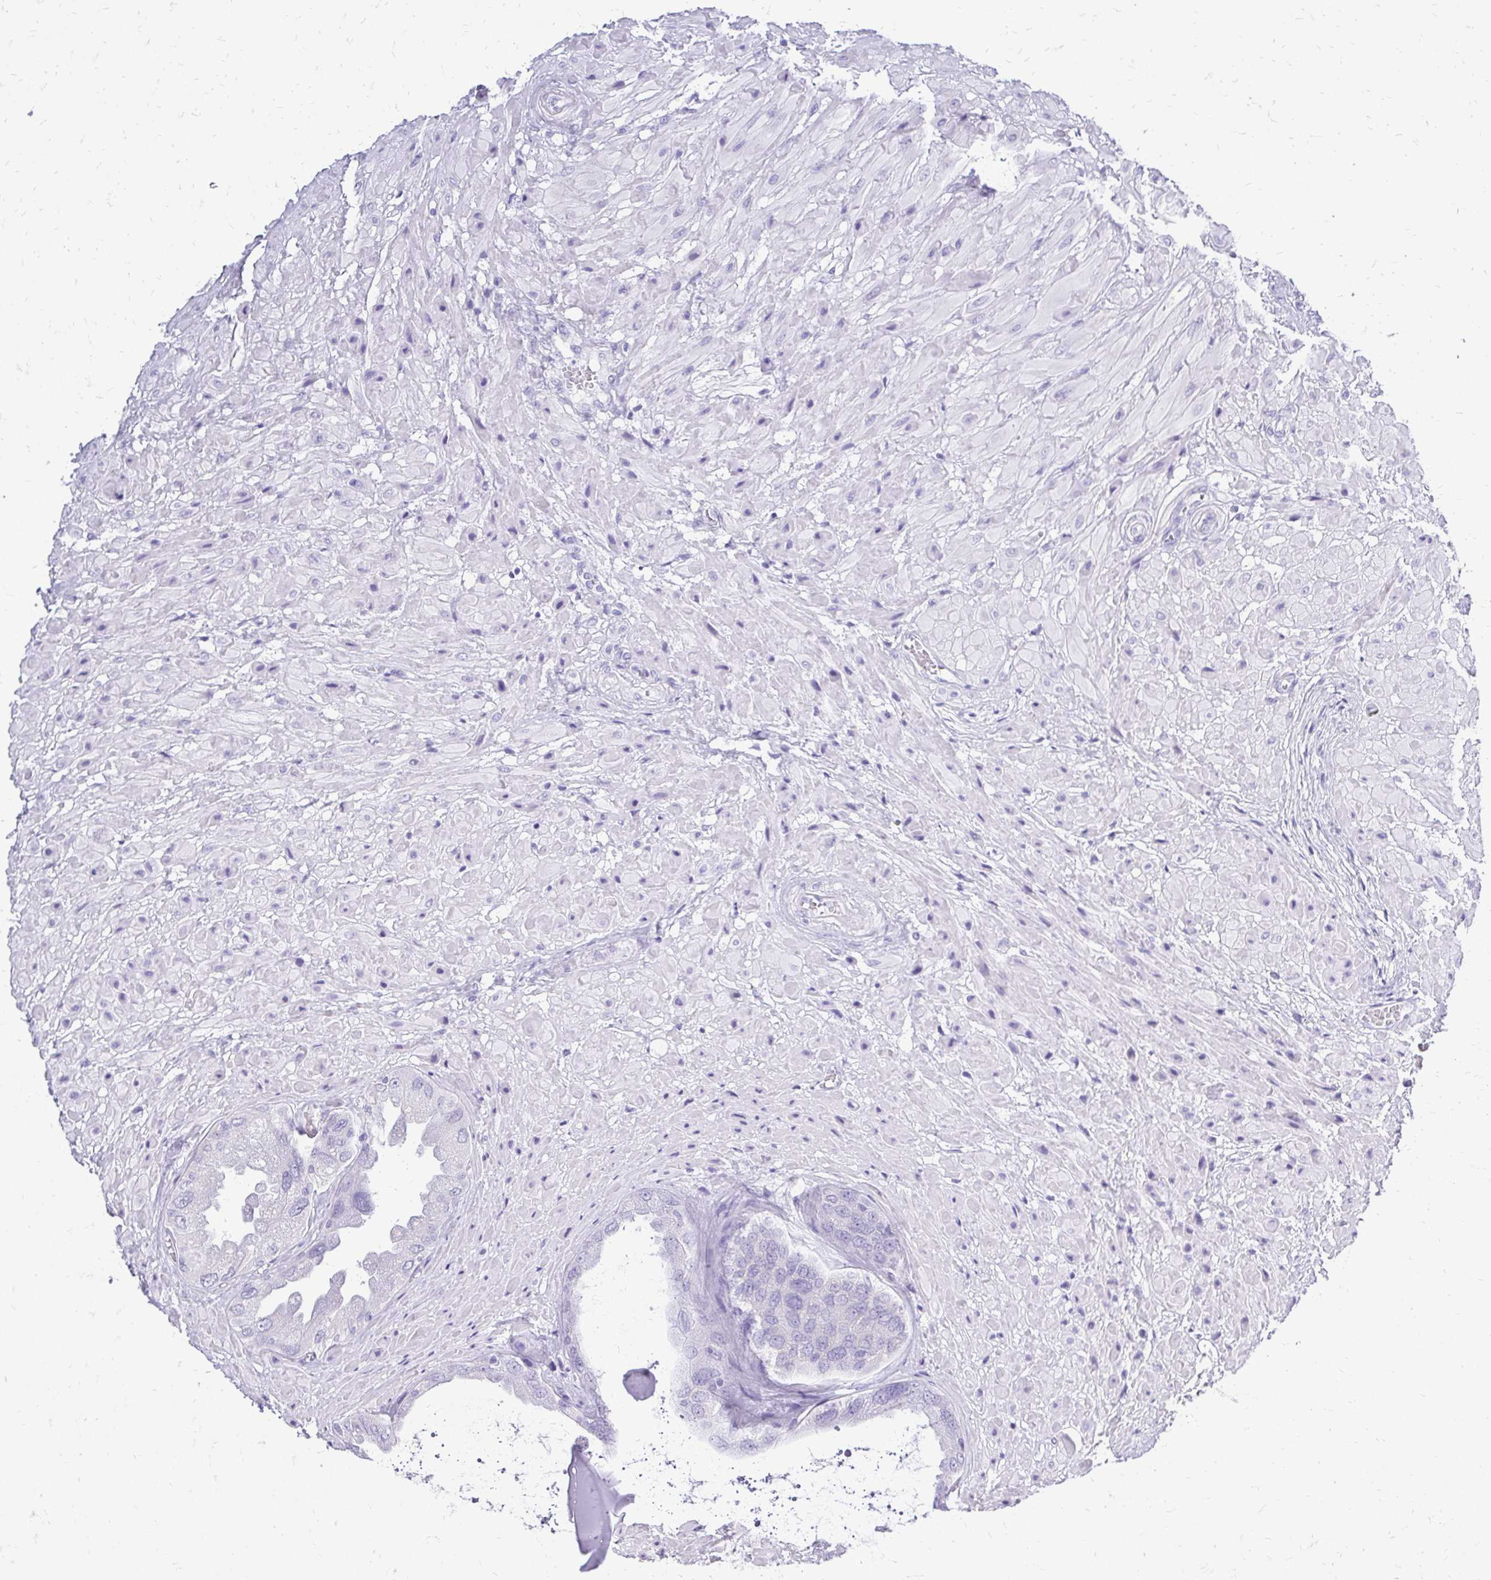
{"staining": {"intensity": "negative", "quantity": "none", "location": "none"}, "tissue": "seminal vesicle", "cell_type": "Glandular cells", "image_type": "normal", "snomed": [{"axis": "morphology", "description": "Normal tissue, NOS"}, {"axis": "topography", "description": "Seminal veicle"}], "caption": "The histopathology image reveals no significant positivity in glandular cells of seminal vesicle.", "gene": "SLC32A1", "patient": {"sex": "male", "age": 55}}